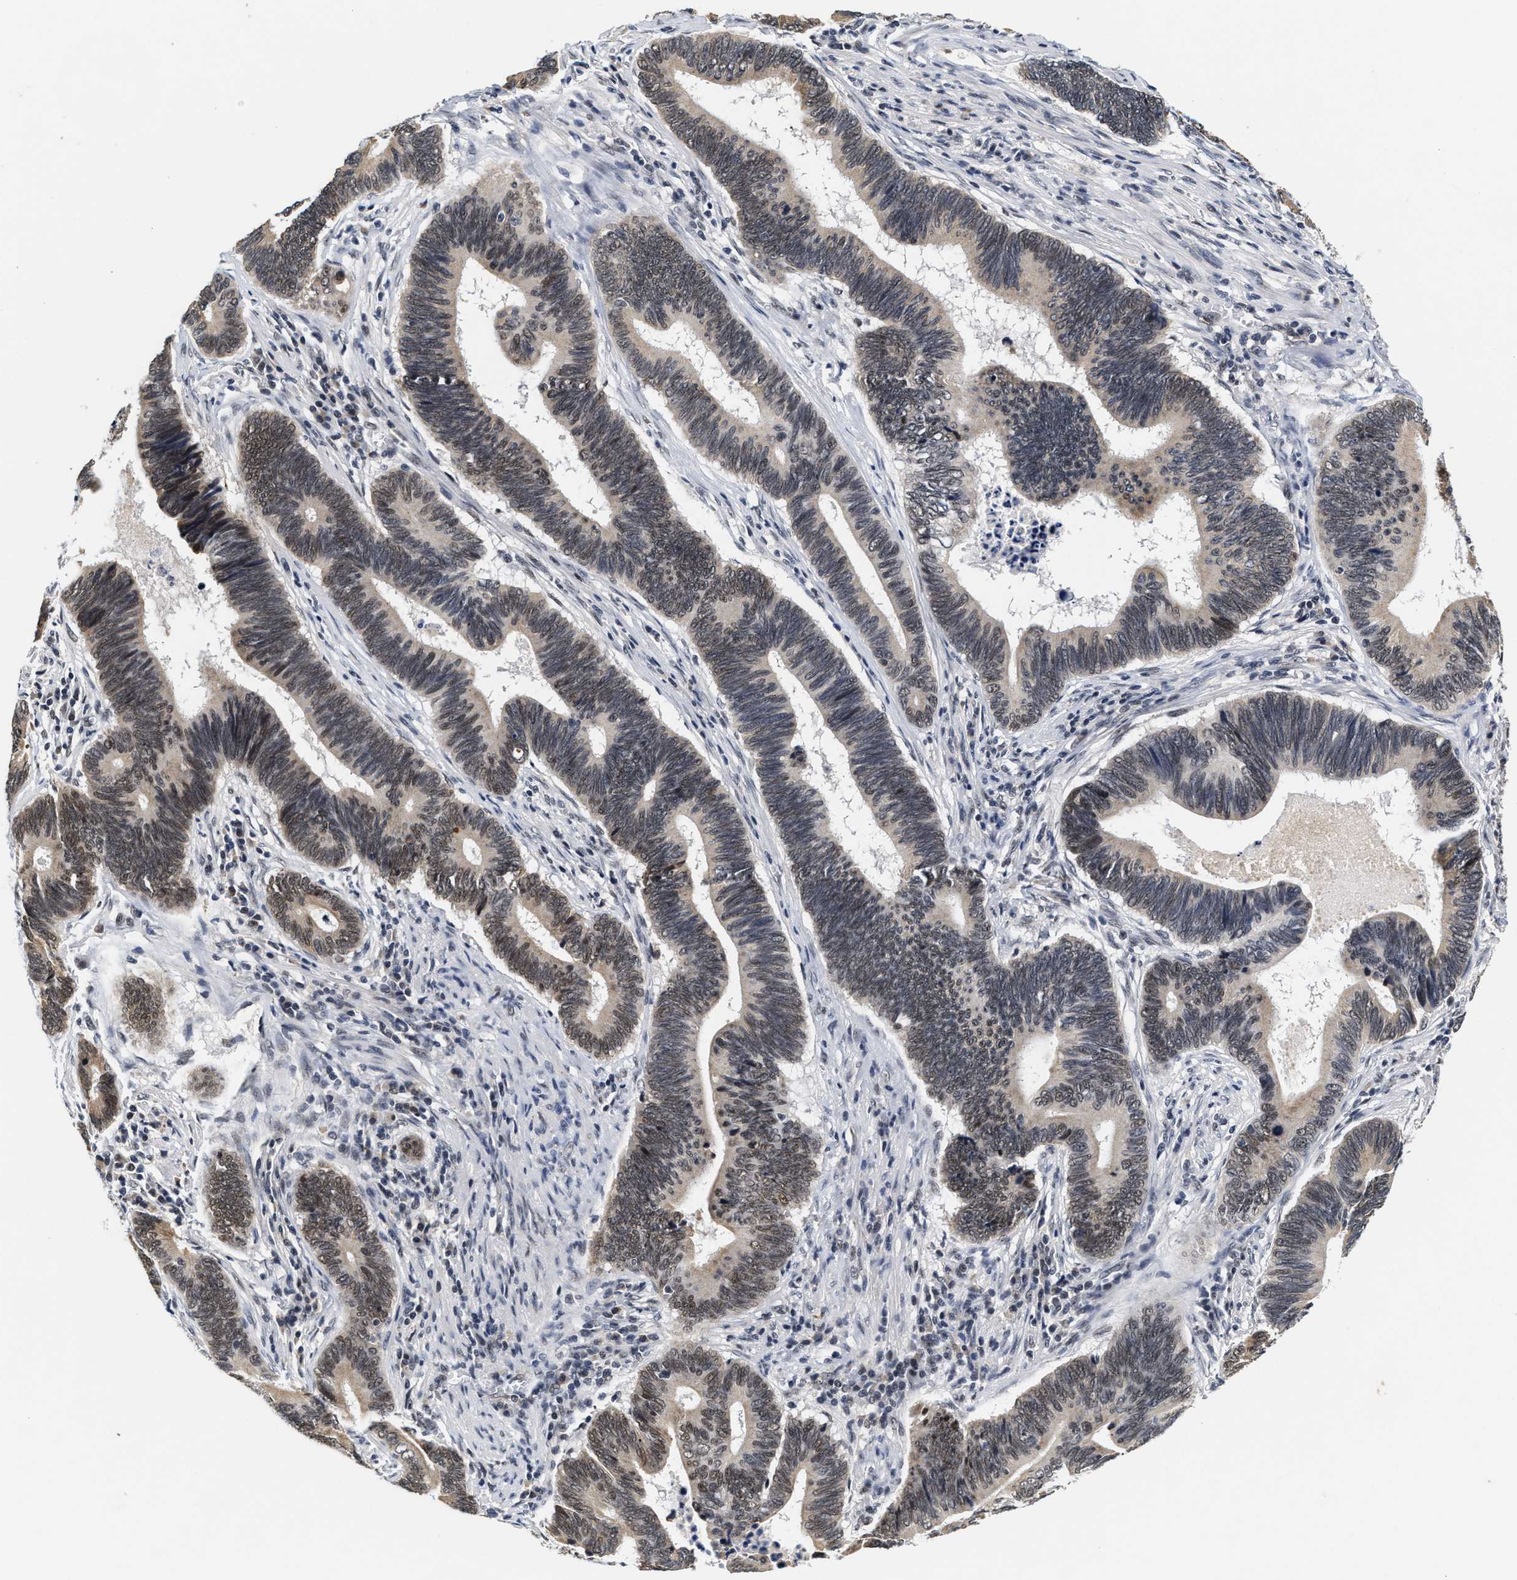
{"staining": {"intensity": "moderate", "quantity": "25%-75%", "location": "cytoplasmic/membranous,nuclear"}, "tissue": "pancreatic cancer", "cell_type": "Tumor cells", "image_type": "cancer", "snomed": [{"axis": "morphology", "description": "Adenocarcinoma, NOS"}, {"axis": "topography", "description": "Pancreas"}], "caption": "Human adenocarcinoma (pancreatic) stained with a protein marker shows moderate staining in tumor cells.", "gene": "INIP", "patient": {"sex": "female", "age": 70}}